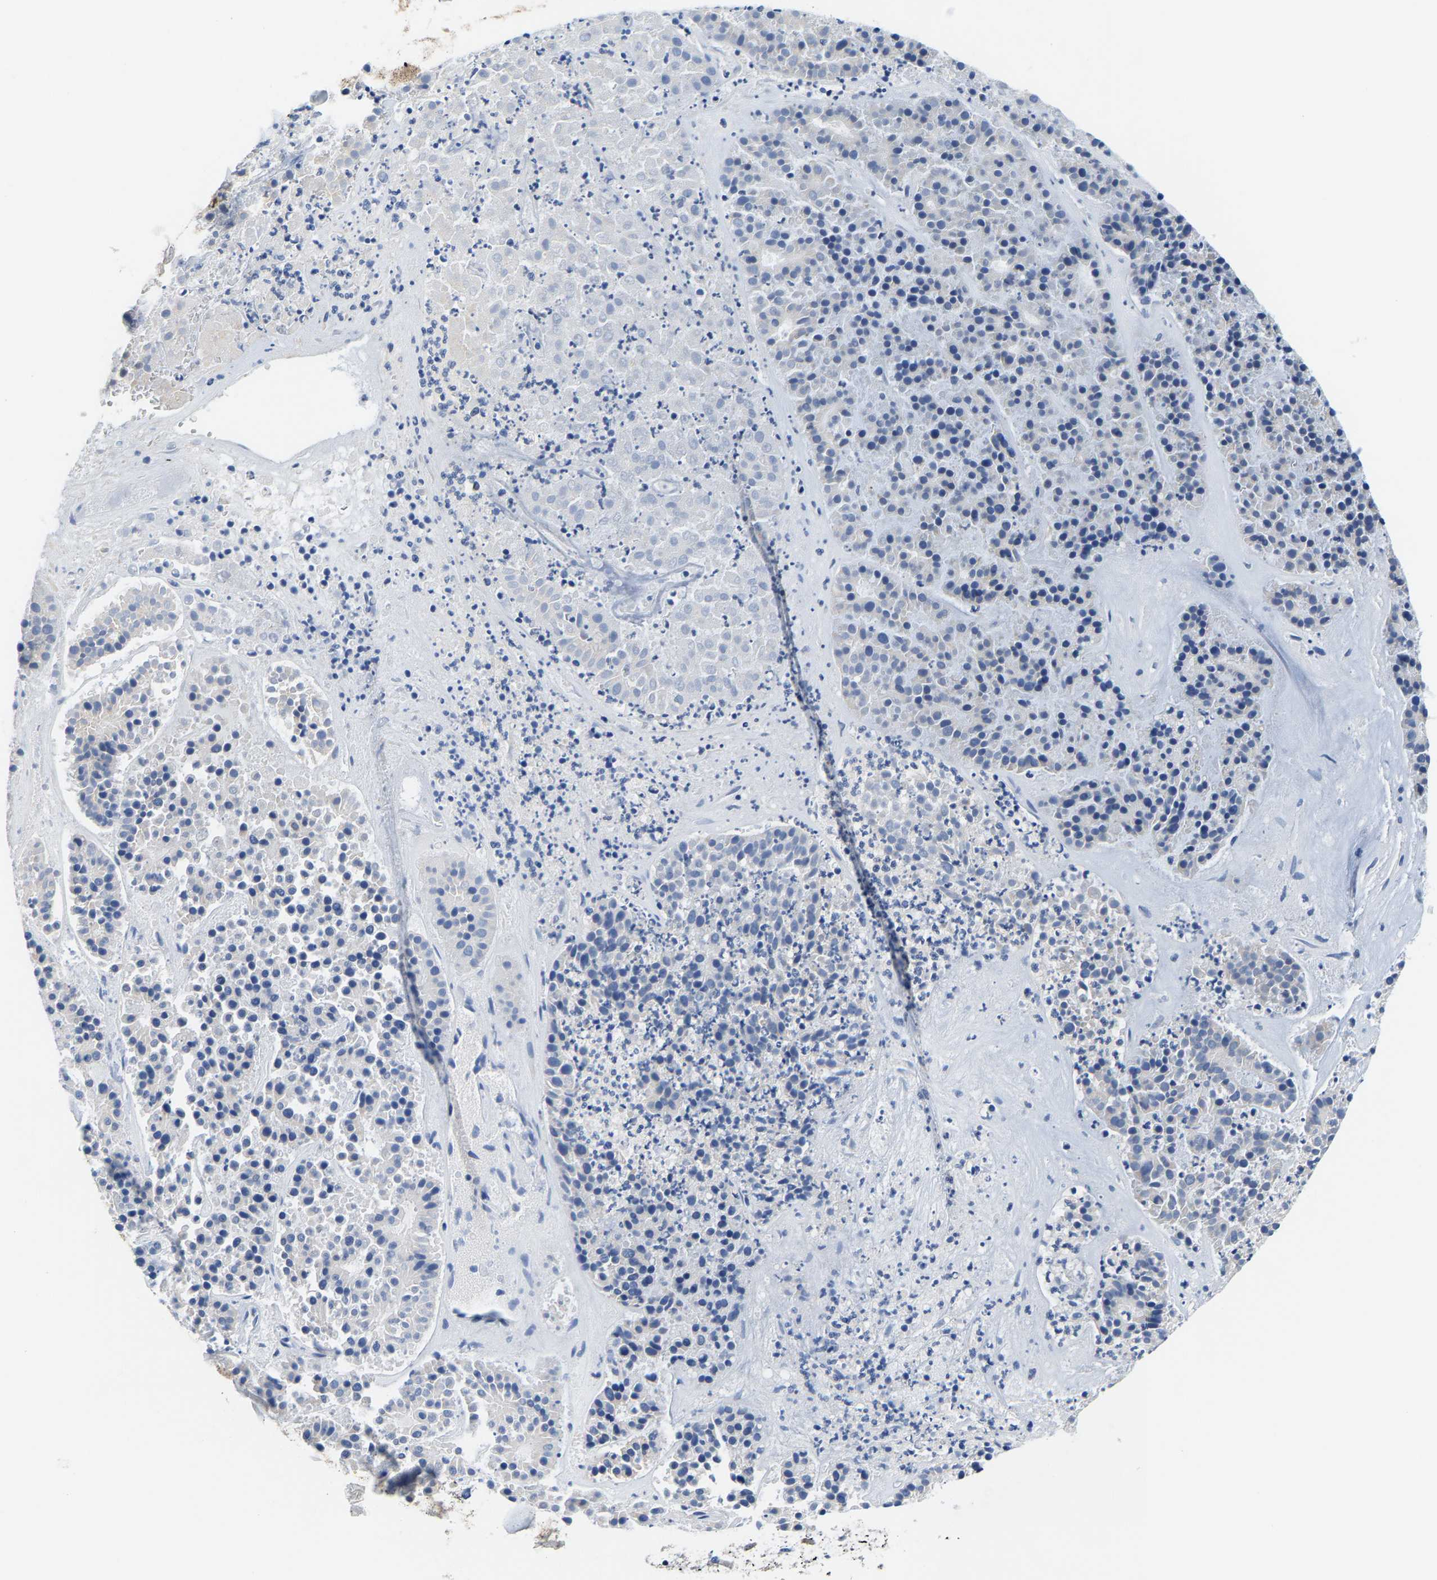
{"staining": {"intensity": "negative", "quantity": "none", "location": "none"}, "tissue": "pancreatic cancer", "cell_type": "Tumor cells", "image_type": "cancer", "snomed": [{"axis": "morphology", "description": "Adenocarcinoma, NOS"}, {"axis": "topography", "description": "Pancreas"}], "caption": "Immunohistochemistry (IHC) histopathology image of neoplastic tissue: human pancreatic cancer (adenocarcinoma) stained with DAB (3,3'-diaminobenzidine) reveals no significant protein expression in tumor cells. Brightfield microscopy of immunohistochemistry stained with DAB (brown) and hematoxylin (blue), captured at high magnification.", "gene": "KLHL1", "patient": {"sex": "male", "age": 50}}